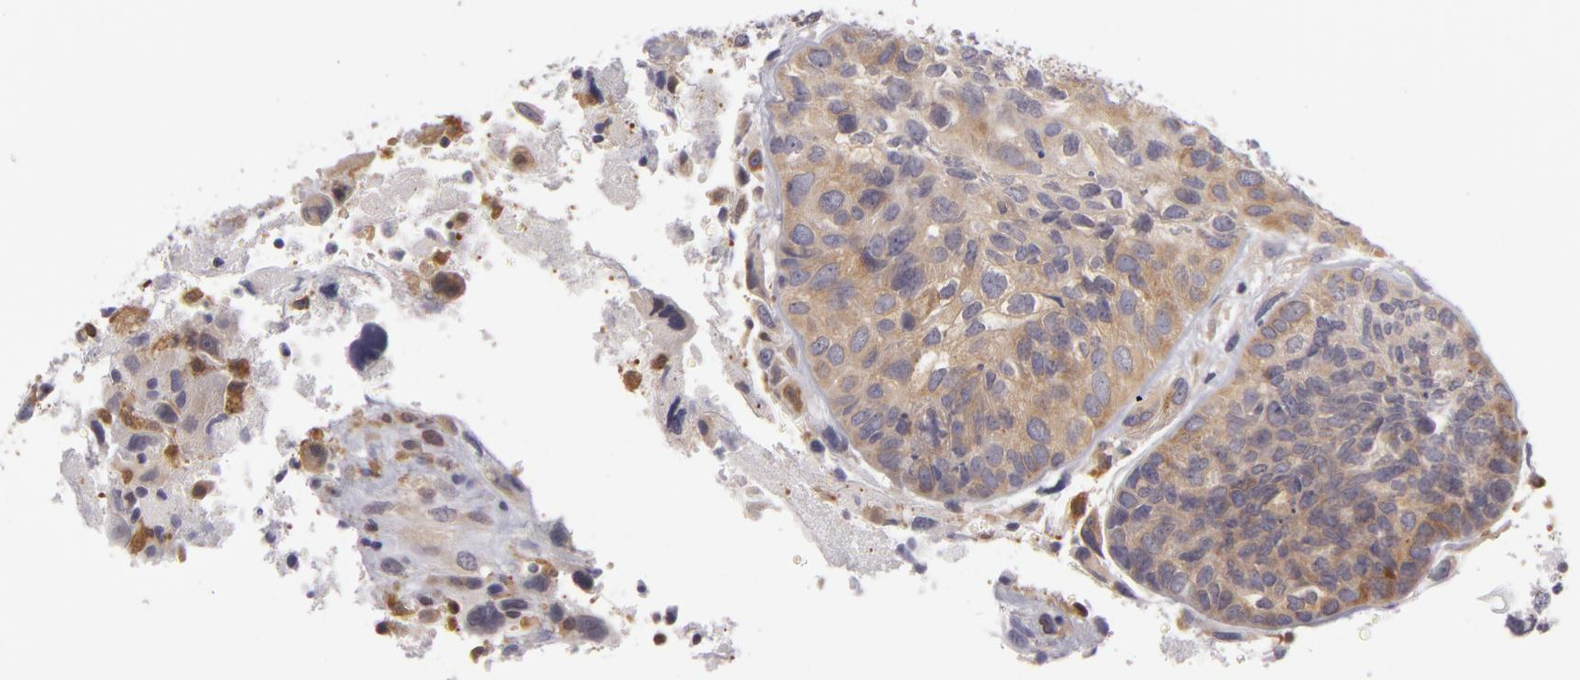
{"staining": {"intensity": "weak", "quantity": "<25%", "location": "cytoplasmic/membranous"}, "tissue": "breast cancer", "cell_type": "Tumor cells", "image_type": "cancer", "snomed": [{"axis": "morphology", "description": "Neoplasm, malignant, NOS"}, {"axis": "topography", "description": "Breast"}], "caption": "Tumor cells are negative for protein expression in human malignant neoplasm (breast).", "gene": "ZNF229", "patient": {"sex": "female", "age": 50}}